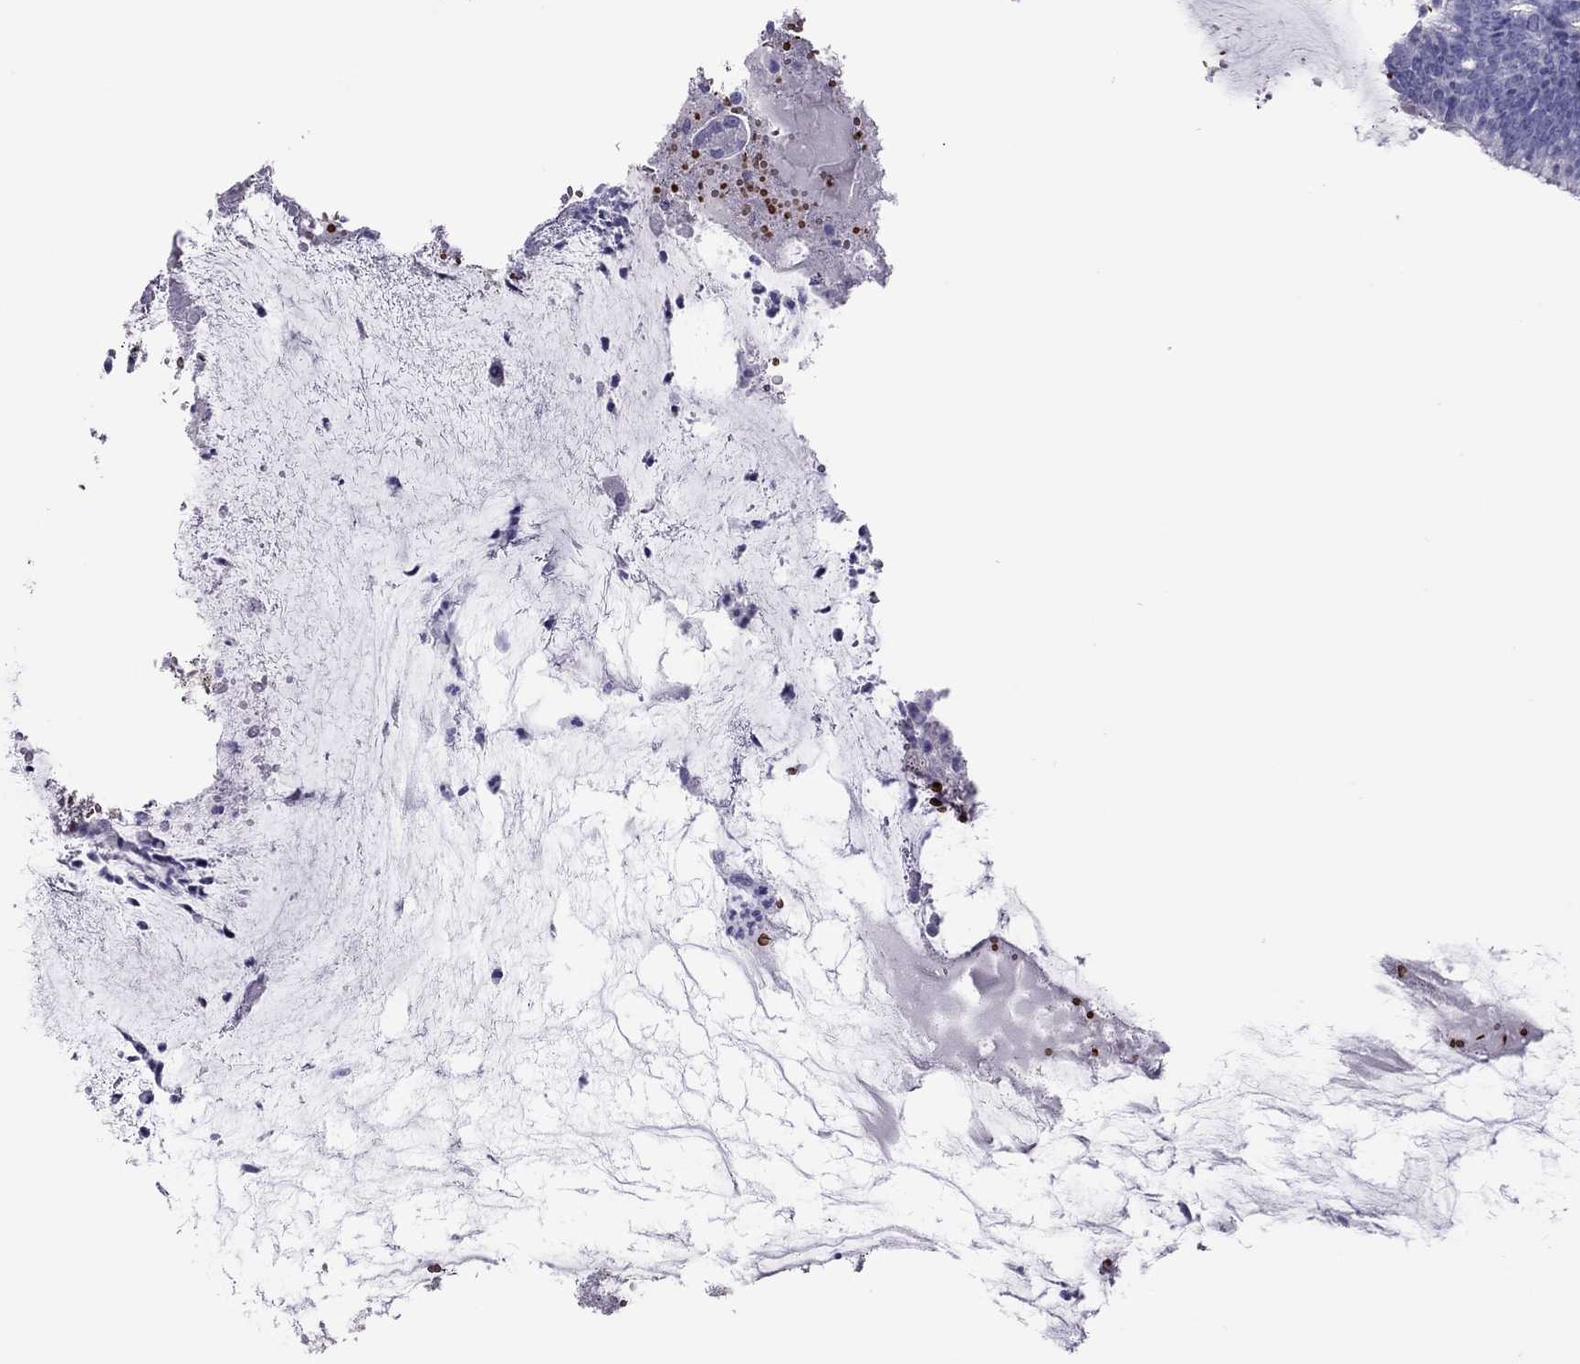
{"staining": {"intensity": "negative", "quantity": "none", "location": "none"}, "tissue": "colorectal cancer", "cell_type": "Tumor cells", "image_type": "cancer", "snomed": [{"axis": "morphology", "description": "Adenocarcinoma, NOS"}, {"axis": "topography", "description": "Colon"}], "caption": "Immunohistochemistry of adenocarcinoma (colorectal) demonstrates no positivity in tumor cells. (Stains: DAB IHC with hematoxylin counter stain, Microscopy: brightfield microscopy at high magnification).", "gene": "PTPRN", "patient": {"sex": "female", "age": 43}}